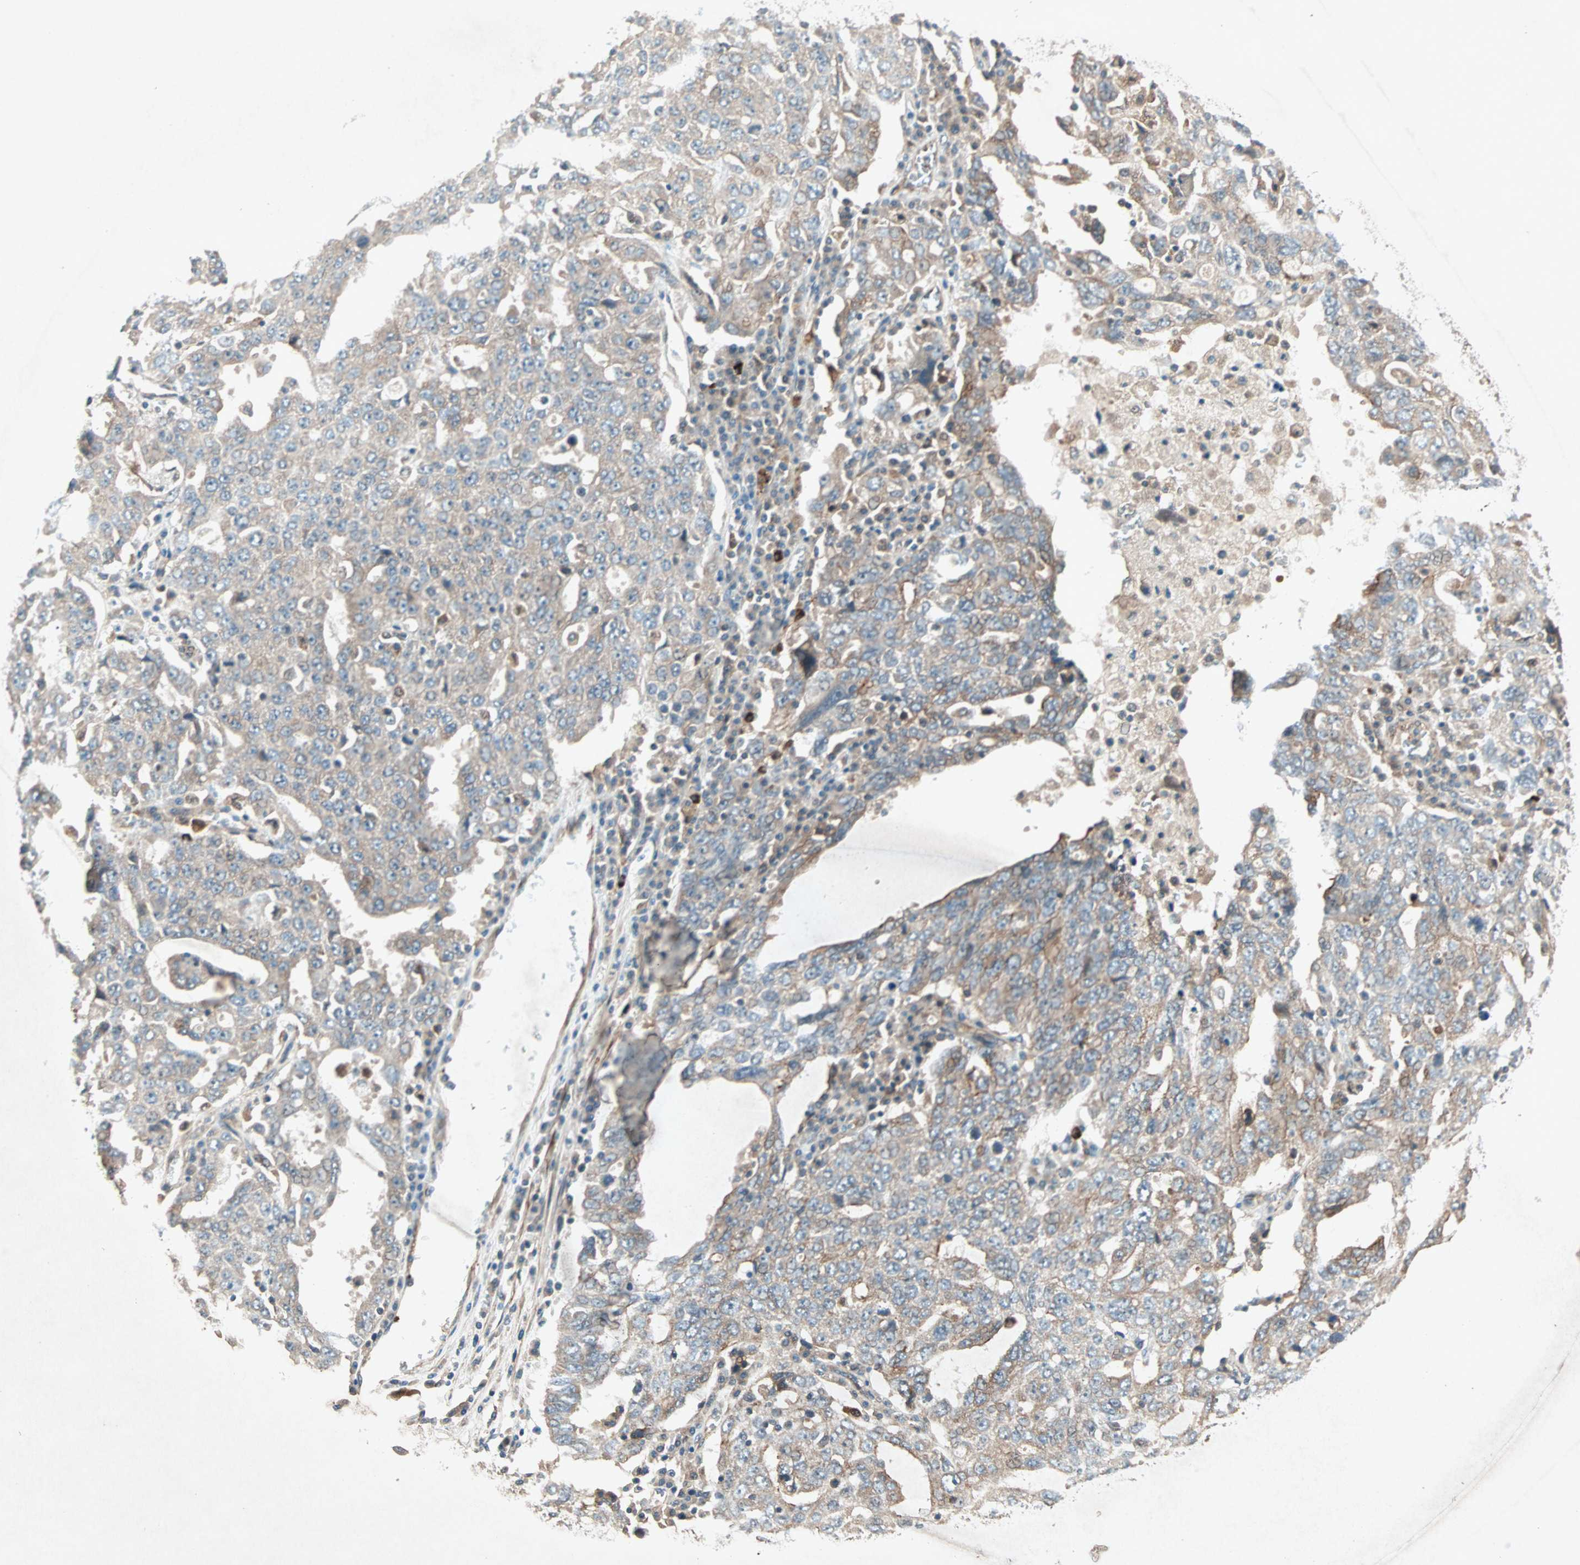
{"staining": {"intensity": "weak", "quantity": "<25%", "location": "cytoplasmic/membranous"}, "tissue": "ovarian cancer", "cell_type": "Tumor cells", "image_type": "cancer", "snomed": [{"axis": "morphology", "description": "Carcinoma, endometroid"}, {"axis": "topography", "description": "Ovary"}], "caption": "An image of human ovarian cancer is negative for staining in tumor cells.", "gene": "SDSL", "patient": {"sex": "female", "age": 62}}